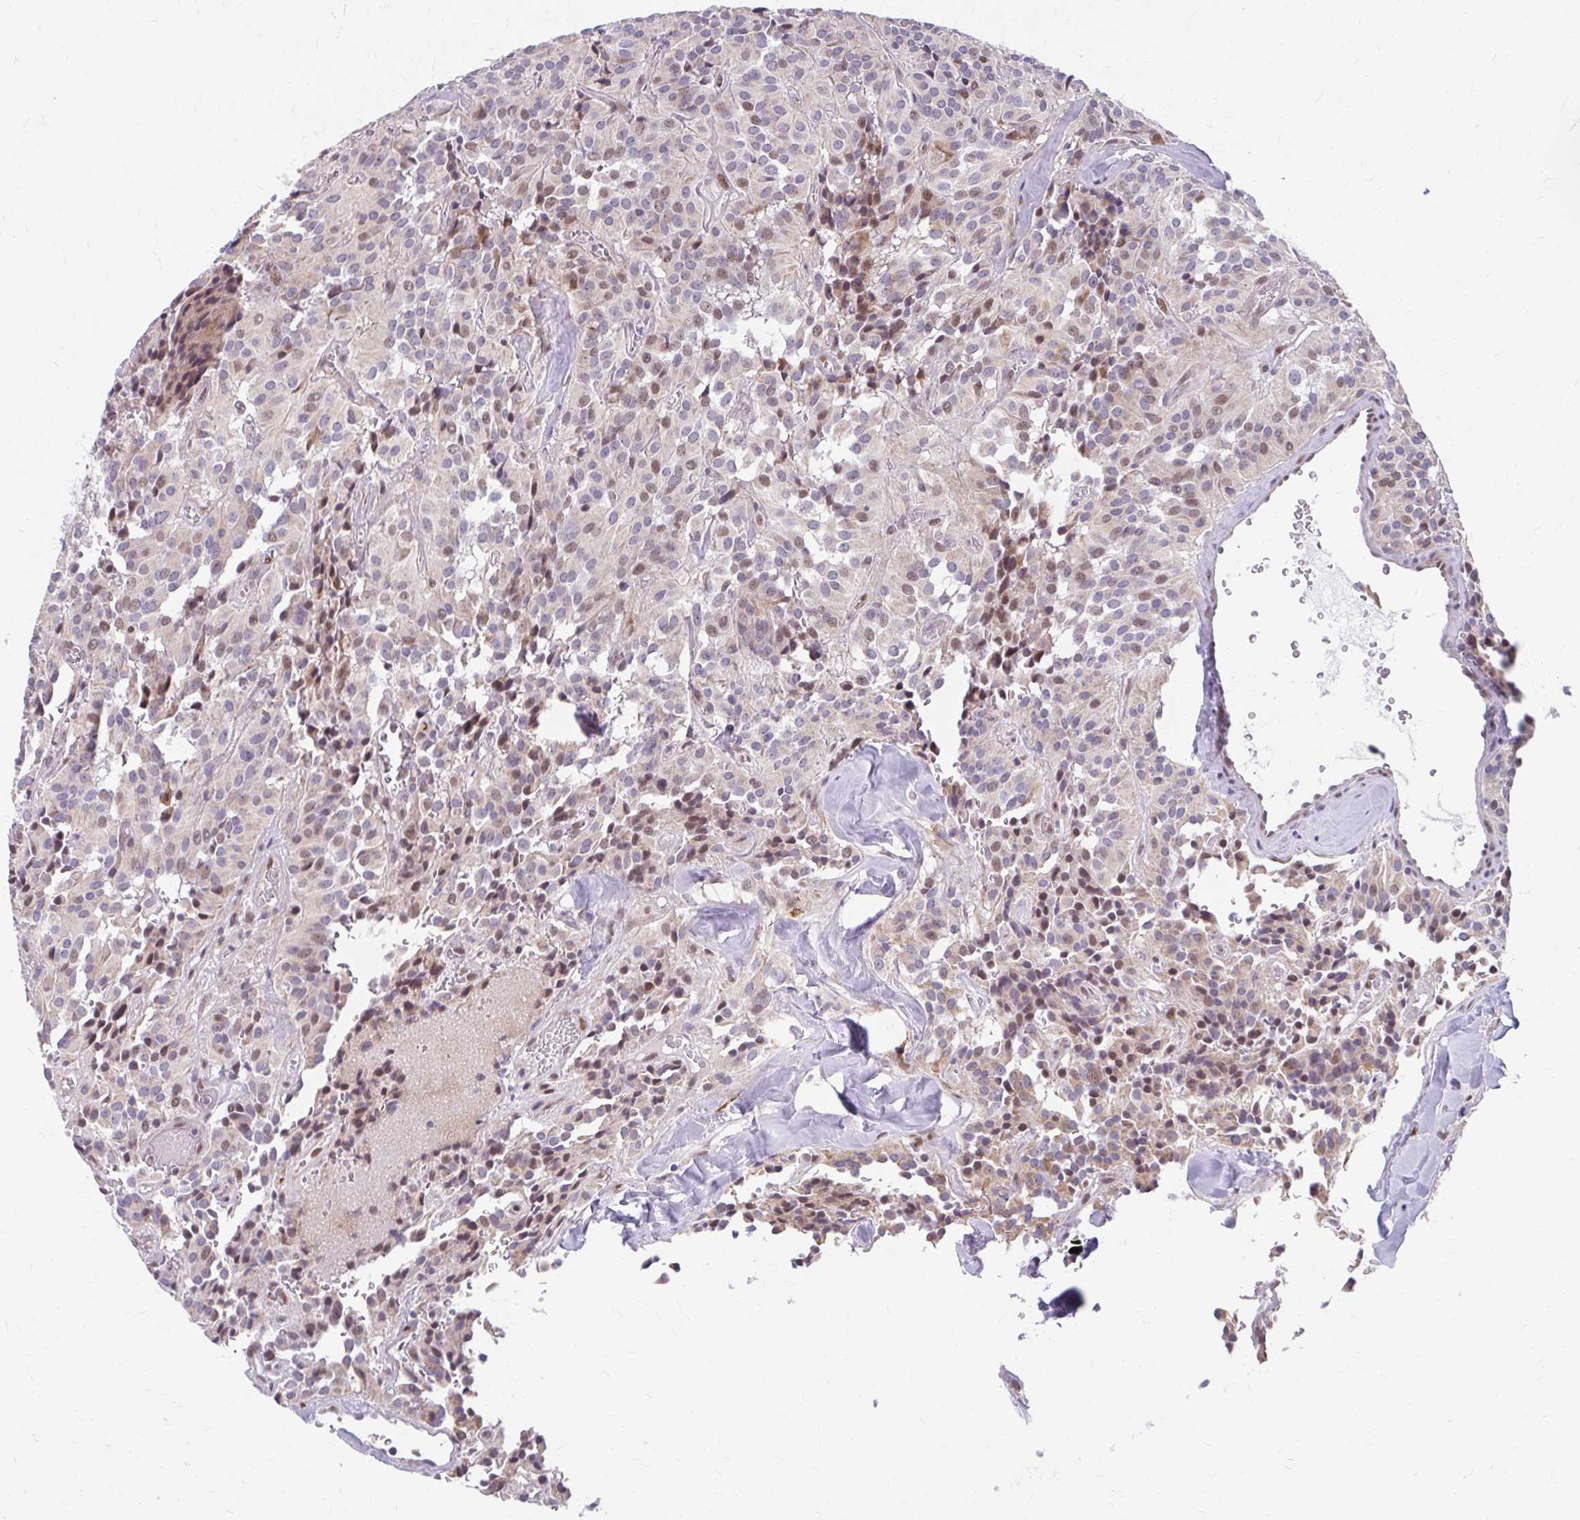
{"staining": {"intensity": "moderate", "quantity": "<25%", "location": "nuclear"}, "tissue": "glioma", "cell_type": "Tumor cells", "image_type": "cancer", "snomed": [{"axis": "morphology", "description": "Glioma, malignant, Low grade"}, {"axis": "topography", "description": "Brain"}], "caption": "Immunohistochemical staining of human glioma exhibits moderate nuclear protein staining in about <25% of tumor cells.", "gene": "BEAN1", "patient": {"sex": "male", "age": 42}}